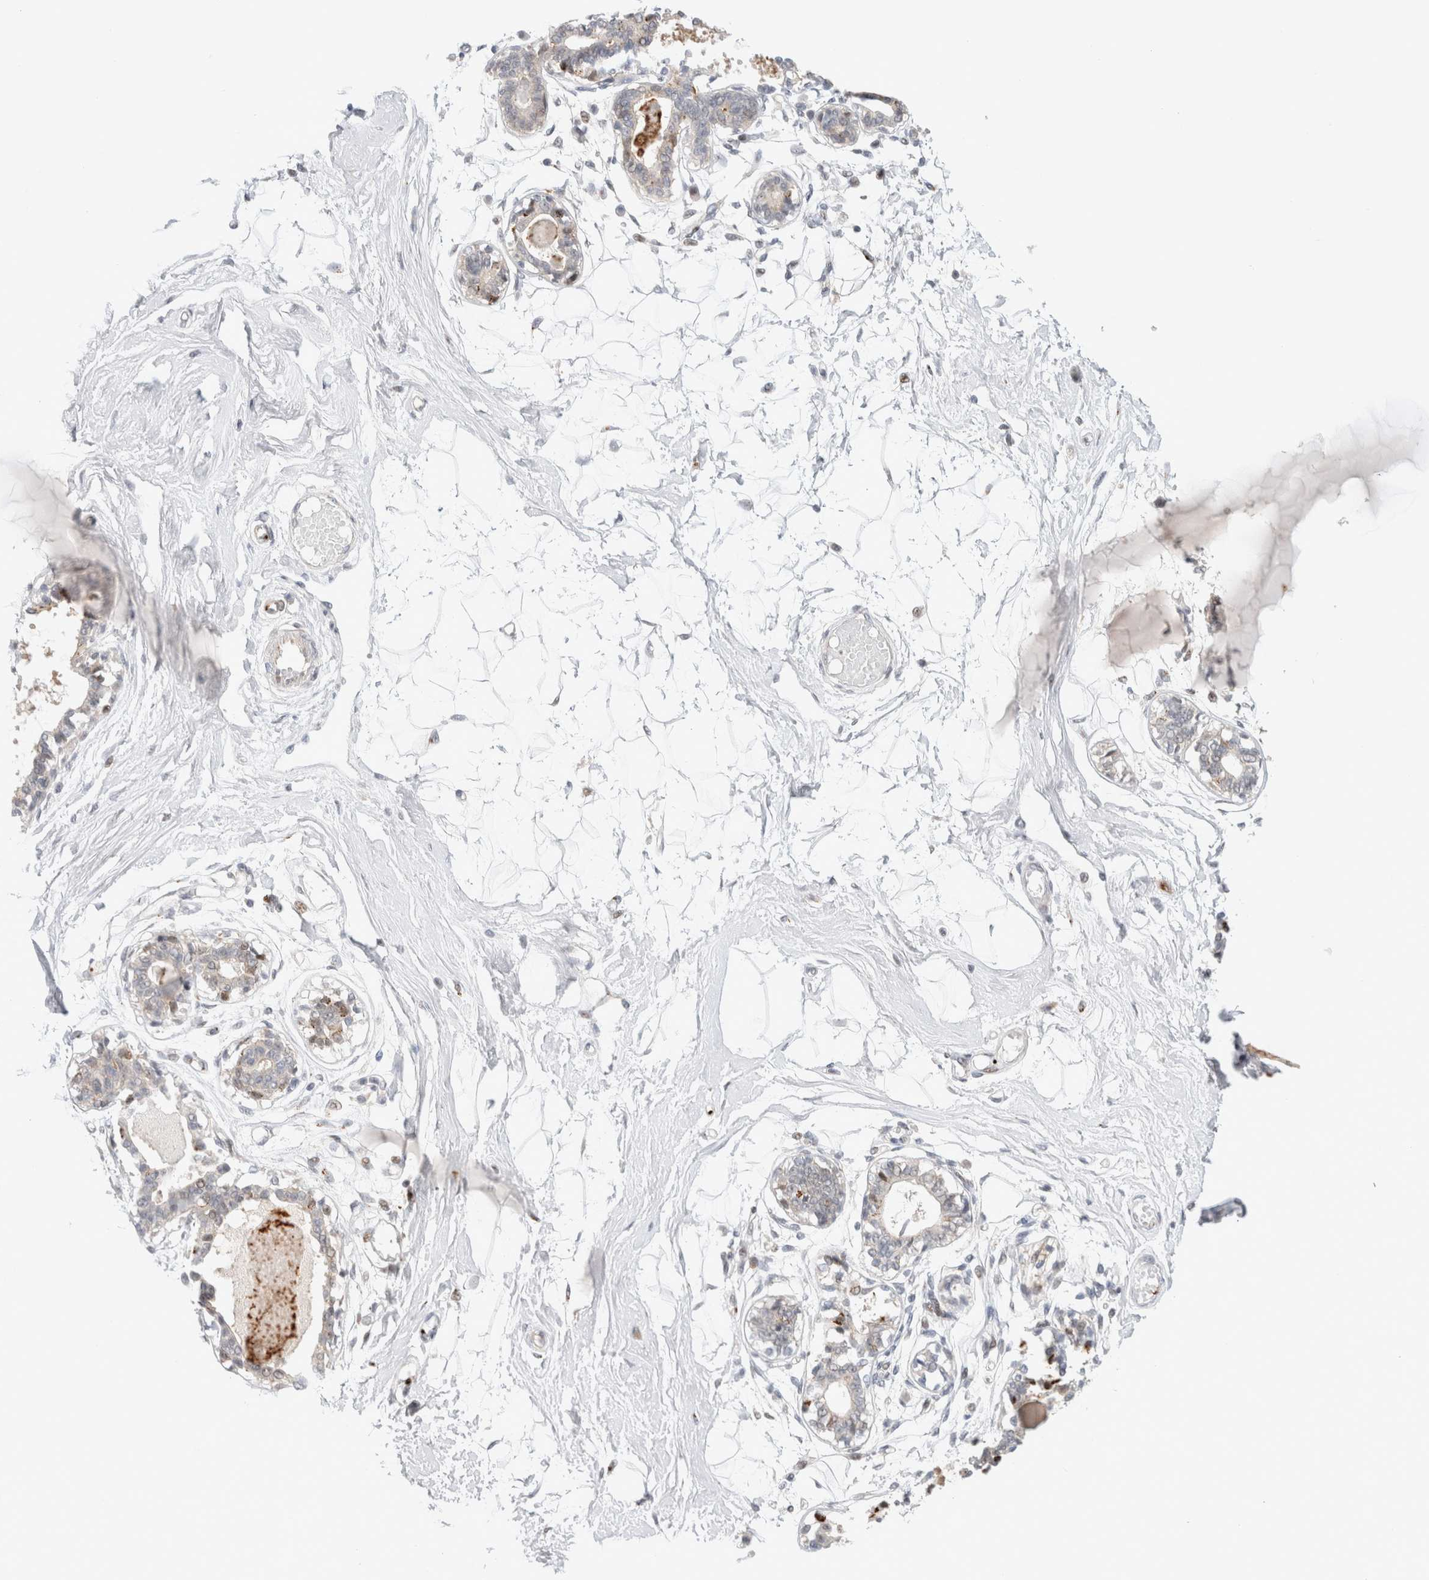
{"staining": {"intensity": "negative", "quantity": "none", "location": "none"}, "tissue": "breast", "cell_type": "Adipocytes", "image_type": "normal", "snomed": [{"axis": "morphology", "description": "Normal tissue, NOS"}, {"axis": "topography", "description": "Breast"}], "caption": "There is no significant expression in adipocytes of breast. (Stains: DAB (3,3'-diaminobenzidine) immunohistochemistry (IHC) with hematoxylin counter stain, Microscopy: brightfield microscopy at high magnification).", "gene": "VPS28", "patient": {"sex": "female", "age": 45}}